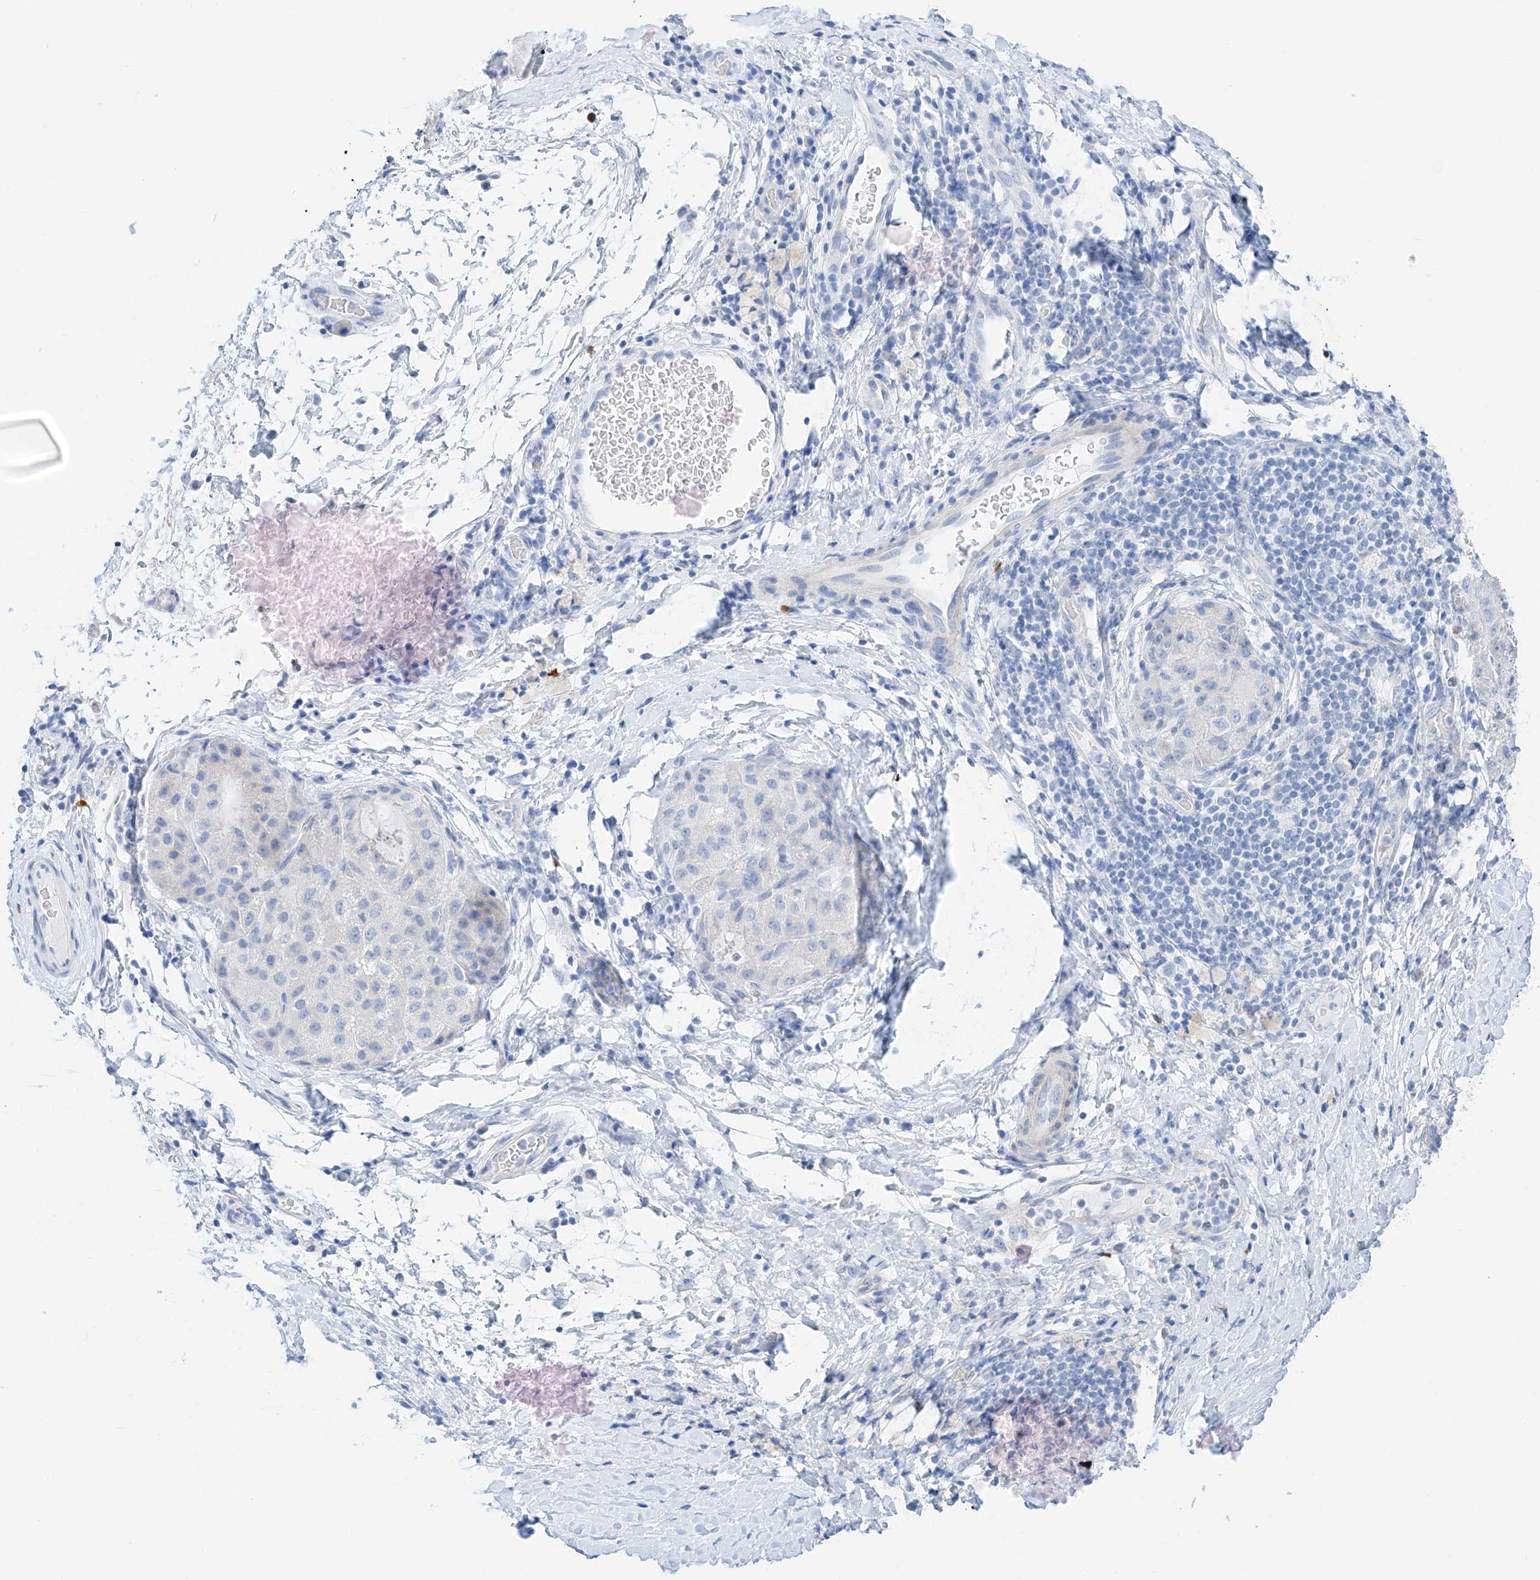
{"staining": {"intensity": "negative", "quantity": "none", "location": "none"}, "tissue": "liver cancer", "cell_type": "Tumor cells", "image_type": "cancer", "snomed": [{"axis": "morphology", "description": "Carcinoma, Hepatocellular, NOS"}, {"axis": "topography", "description": "Liver"}], "caption": "An image of liver hepatocellular carcinoma stained for a protein reveals no brown staining in tumor cells.", "gene": "MINDY4", "patient": {"sex": "male", "age": 80}}